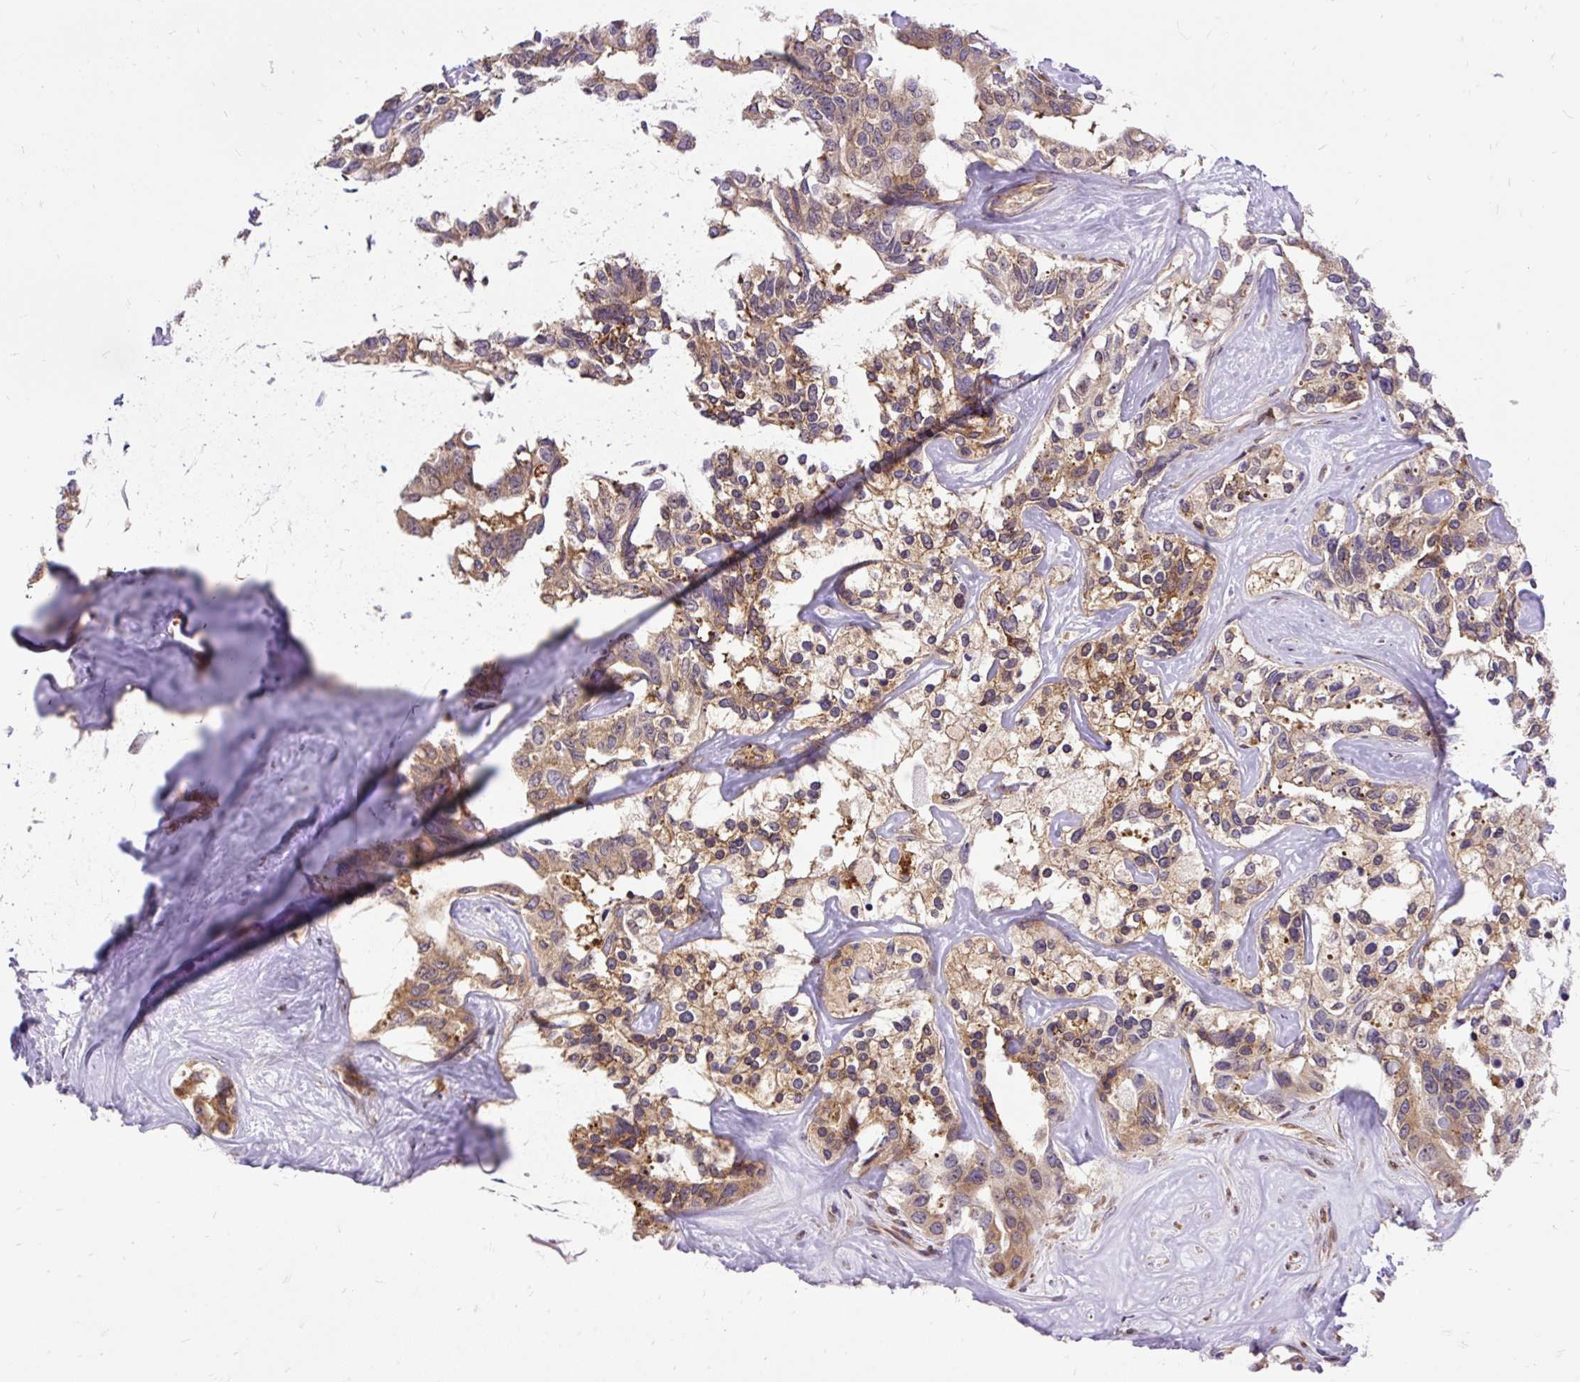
{"staining": {"intensity": "weak", "quantity": "25%-75%", "location": "cytoplasmic/membranous"}, "tissue": "liver cancer", "cell_type": "Tumor cells", "image_type": "cancer", "snomed": [{"axis": "morphology", "description": "Cholangiocarcinoma"}, {"axis": "topography", "description": "Liver"}], "caption": "Liver cancer was stained to show a protein in brown. There is low levels of weak cytoplasmic/membranous positivity in about 25%-75% of tumor cells.", "gene": "TRIM17", "patient": {"sex": "male", "age": 59}}